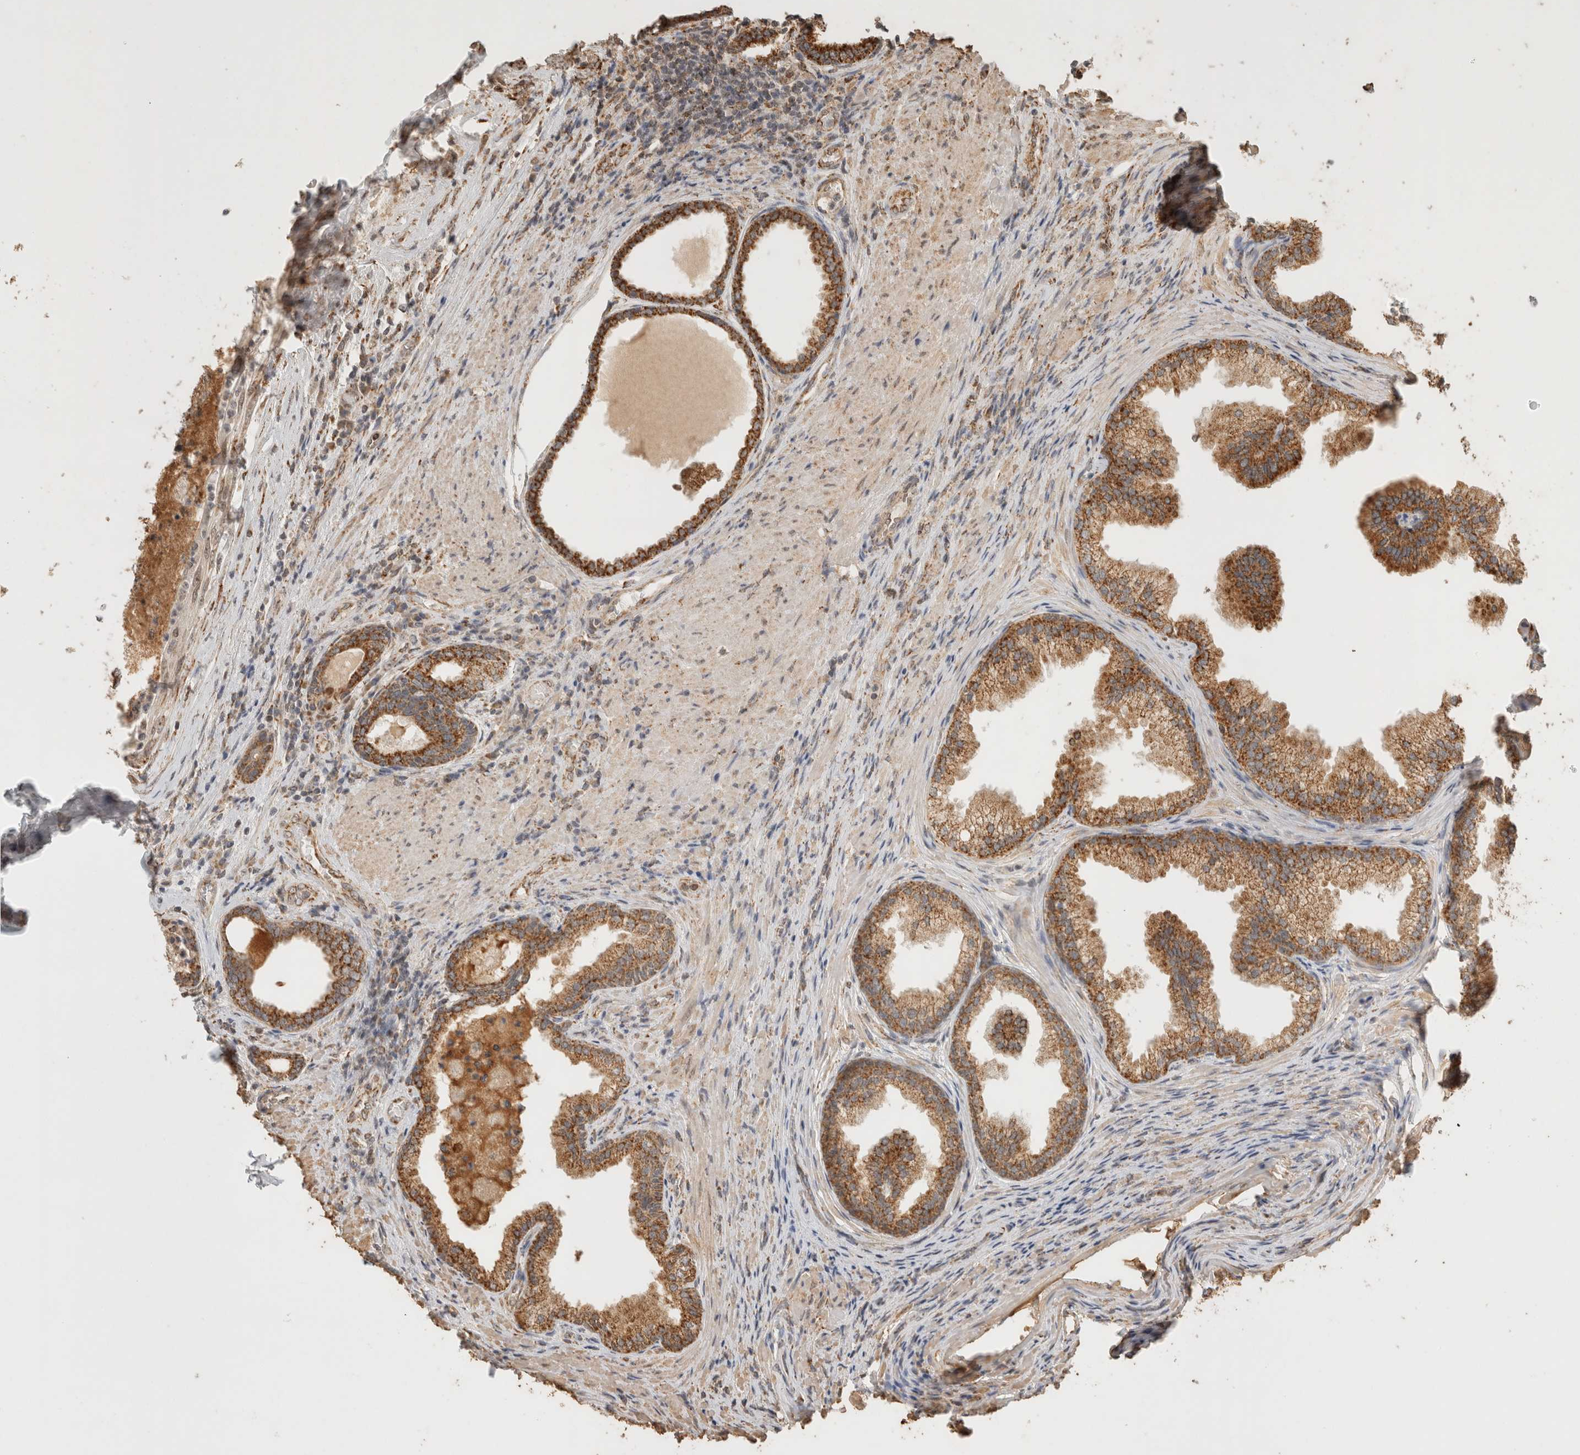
{"staining": {"intensity": "strong", "quantity": ">75%", "location": "cytoplasmic/membranous"}, "tissue": "prostate", "cell_type": "Glandular cells", "image_type": "normal", "snomed": [{"axis": "morphology", "description": "Normal tissue, NOS"}, {"axis": "topography", "description": "Prostate"}], "caption": "A photomicrograph of human prostate stained for a protein demonstrates strong cytoplasmic/membranous brown staining in glandular cells.", "gene": "BNIP3L", "patient": {"sex": "male", "age": 76}}